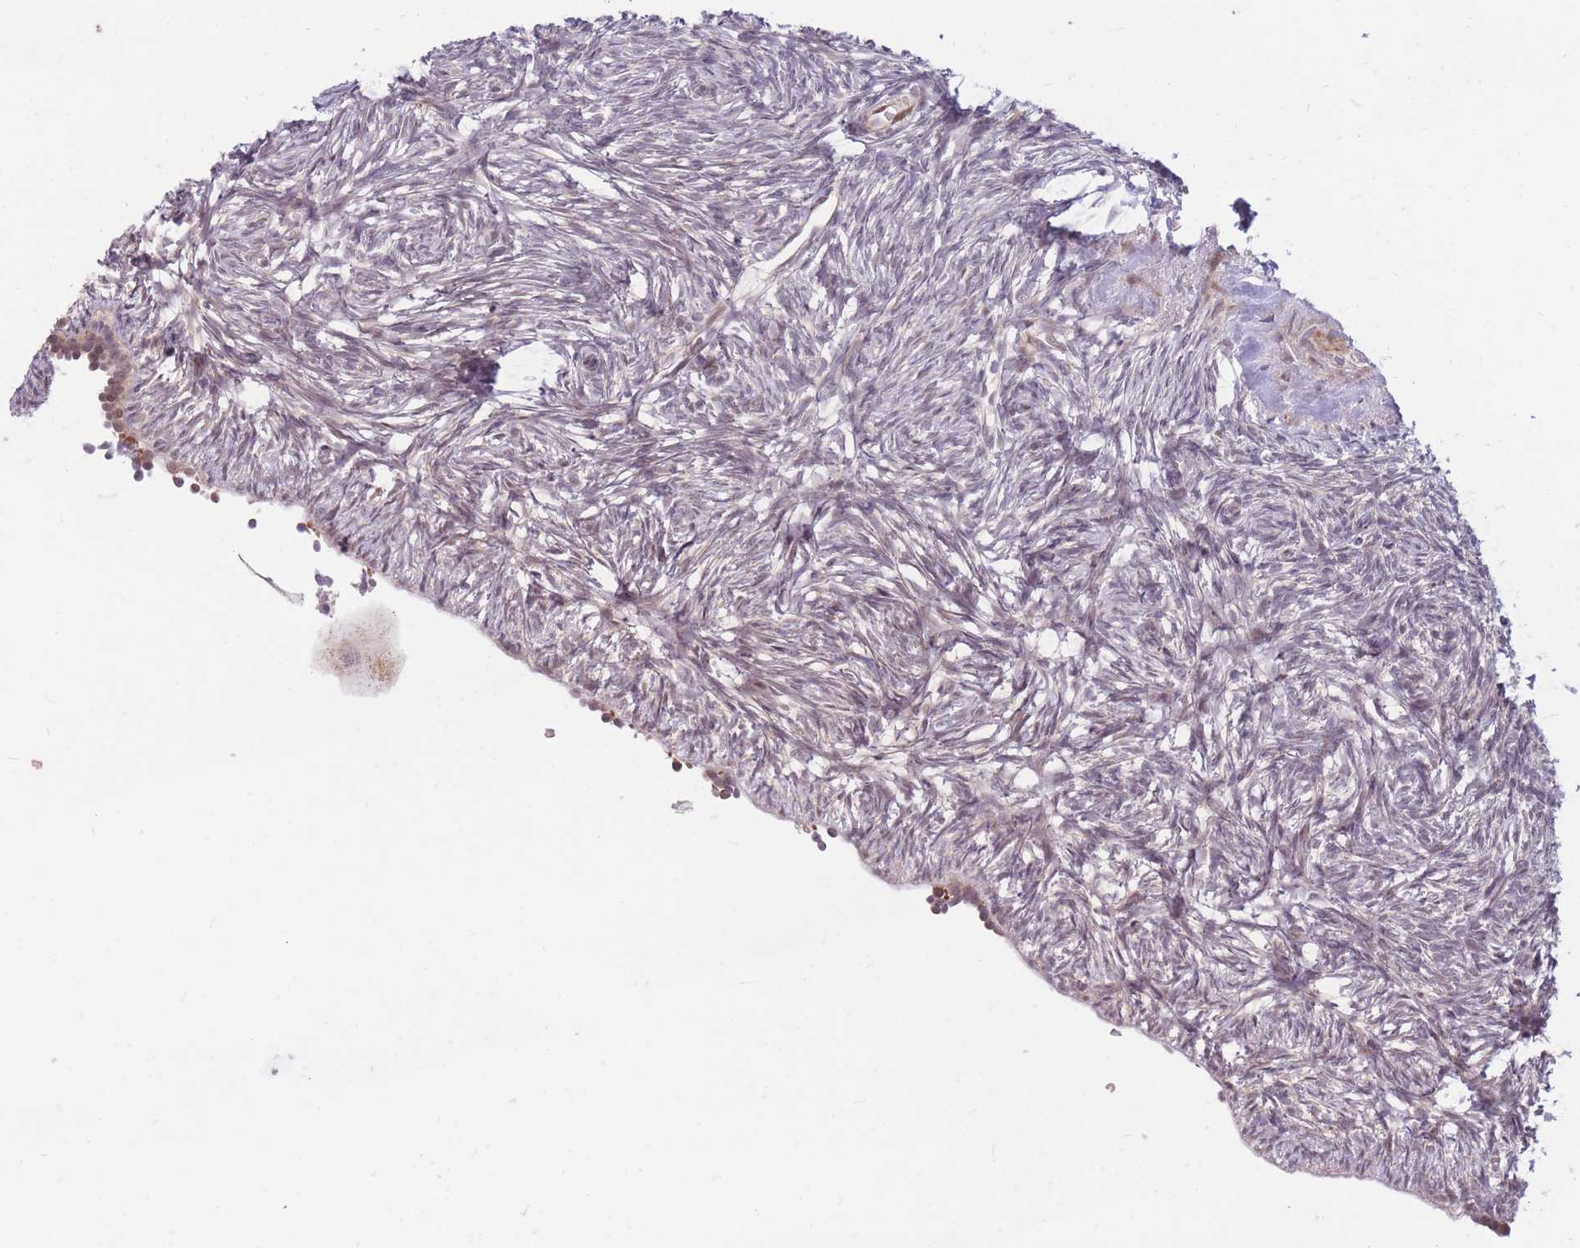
{"staining": {"intensity": "moderate", "quantity": ">75%", "location": "nuclear"}, "tissue": "ovary", "cell_type": "Follicle cells", "image_type": "normal", "snomed": [{"axis": "morphology", "description": "Normal tissue, NOS"}, {"axis": "topography", "description": "Ovary"}], "caption": "Moderate nuclear staining for a protein is appreciated in approximately >75% of follicle cells of normal ovary using immunohistochemistry (IHC).", "gene": "ERCC2", "patient": {"sex": "female", "age": 51}}